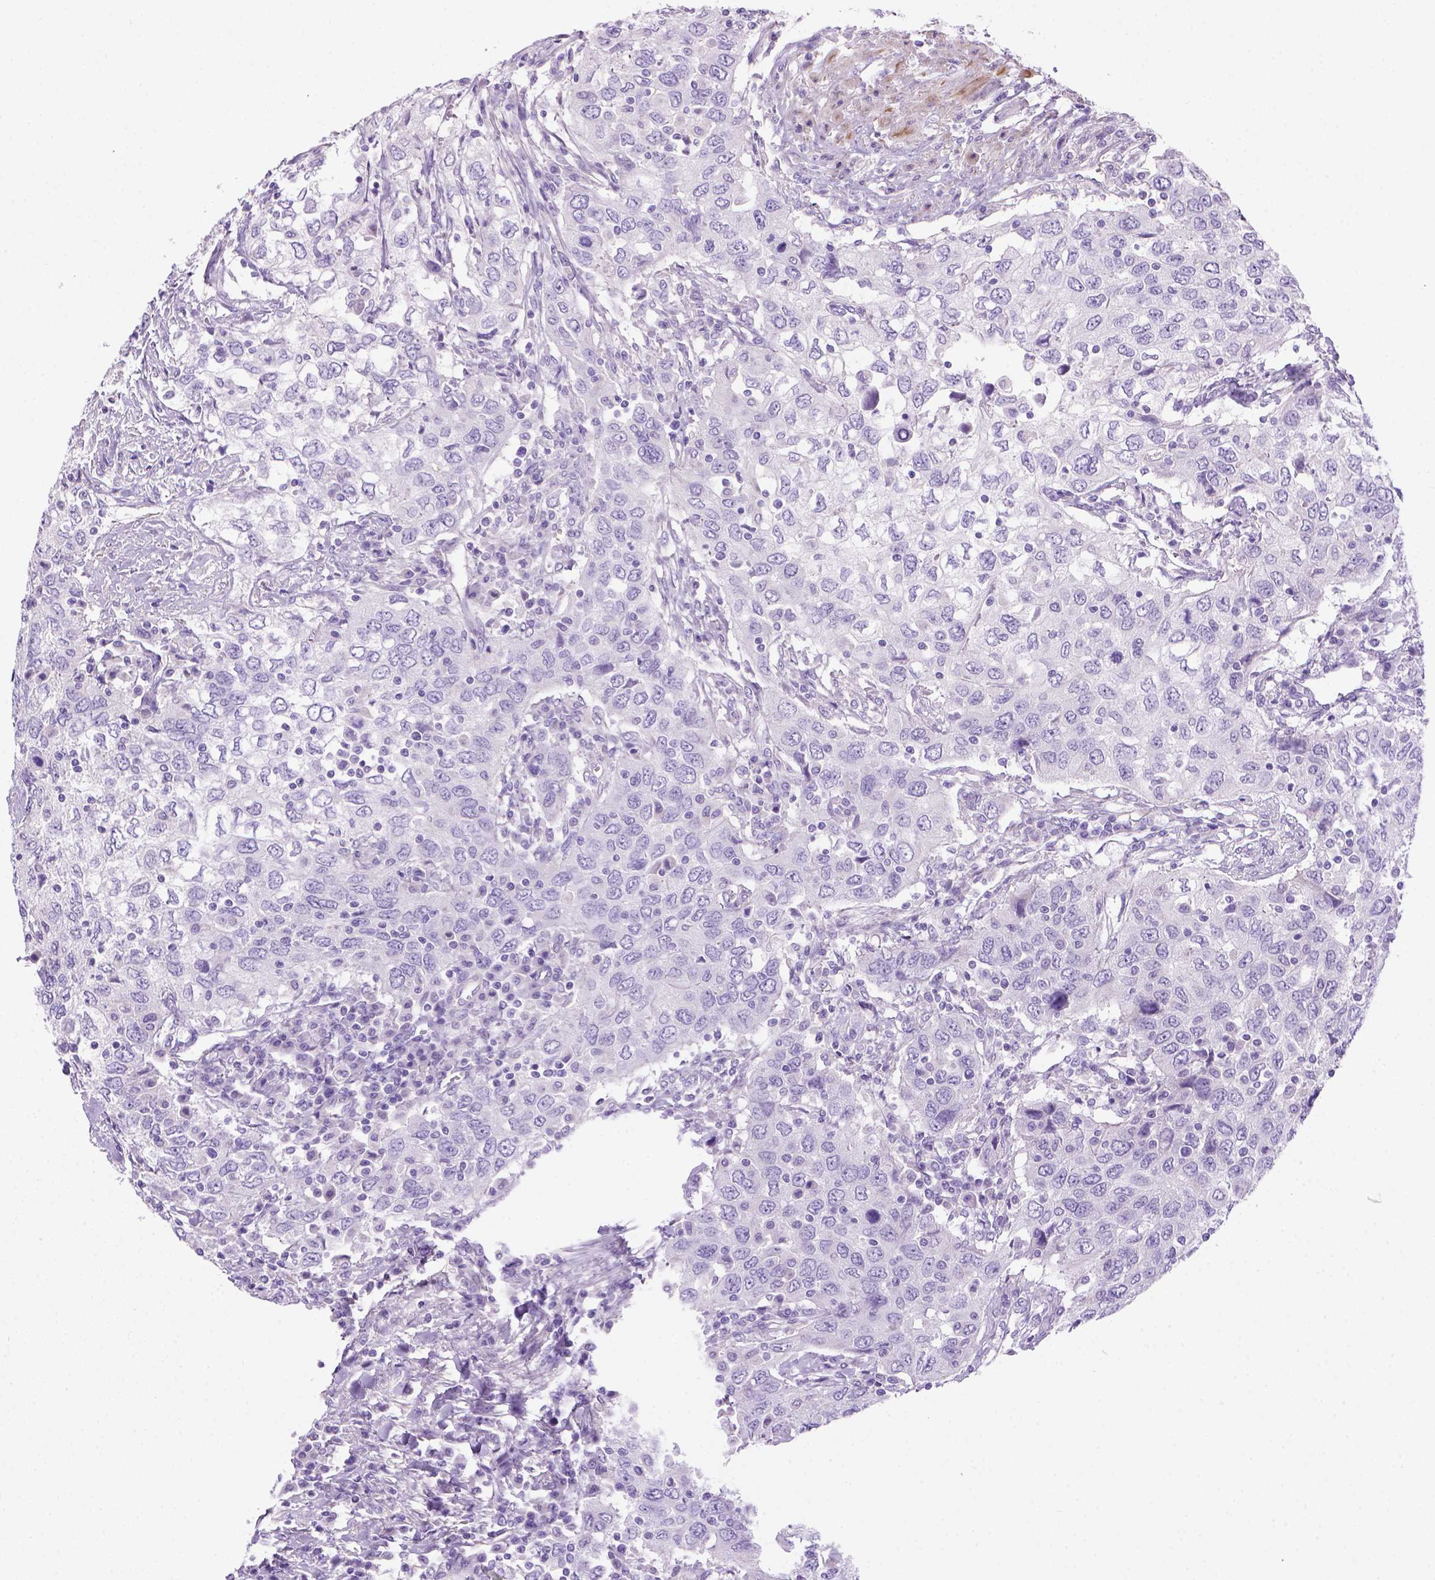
{"staining": {"intensity": "negative", "quantity": "none", "location": "none"}, "tissue": "urothelial cancer", "cell_type": "Tumor cells", "image_type": "cancer", "snomed": [{"axis": "morphology", "description": "Urothelial carcinoma, High grade"}, {"axis": "topography", "description": "Urinary bladder"}], "caption": "This is an IHC micrograph of urothelial carcinoma (high-grade). There is no staining in tumor cells.", "gene": "ARHGEF33", "patient": {"sex": "male", "age": 76}}